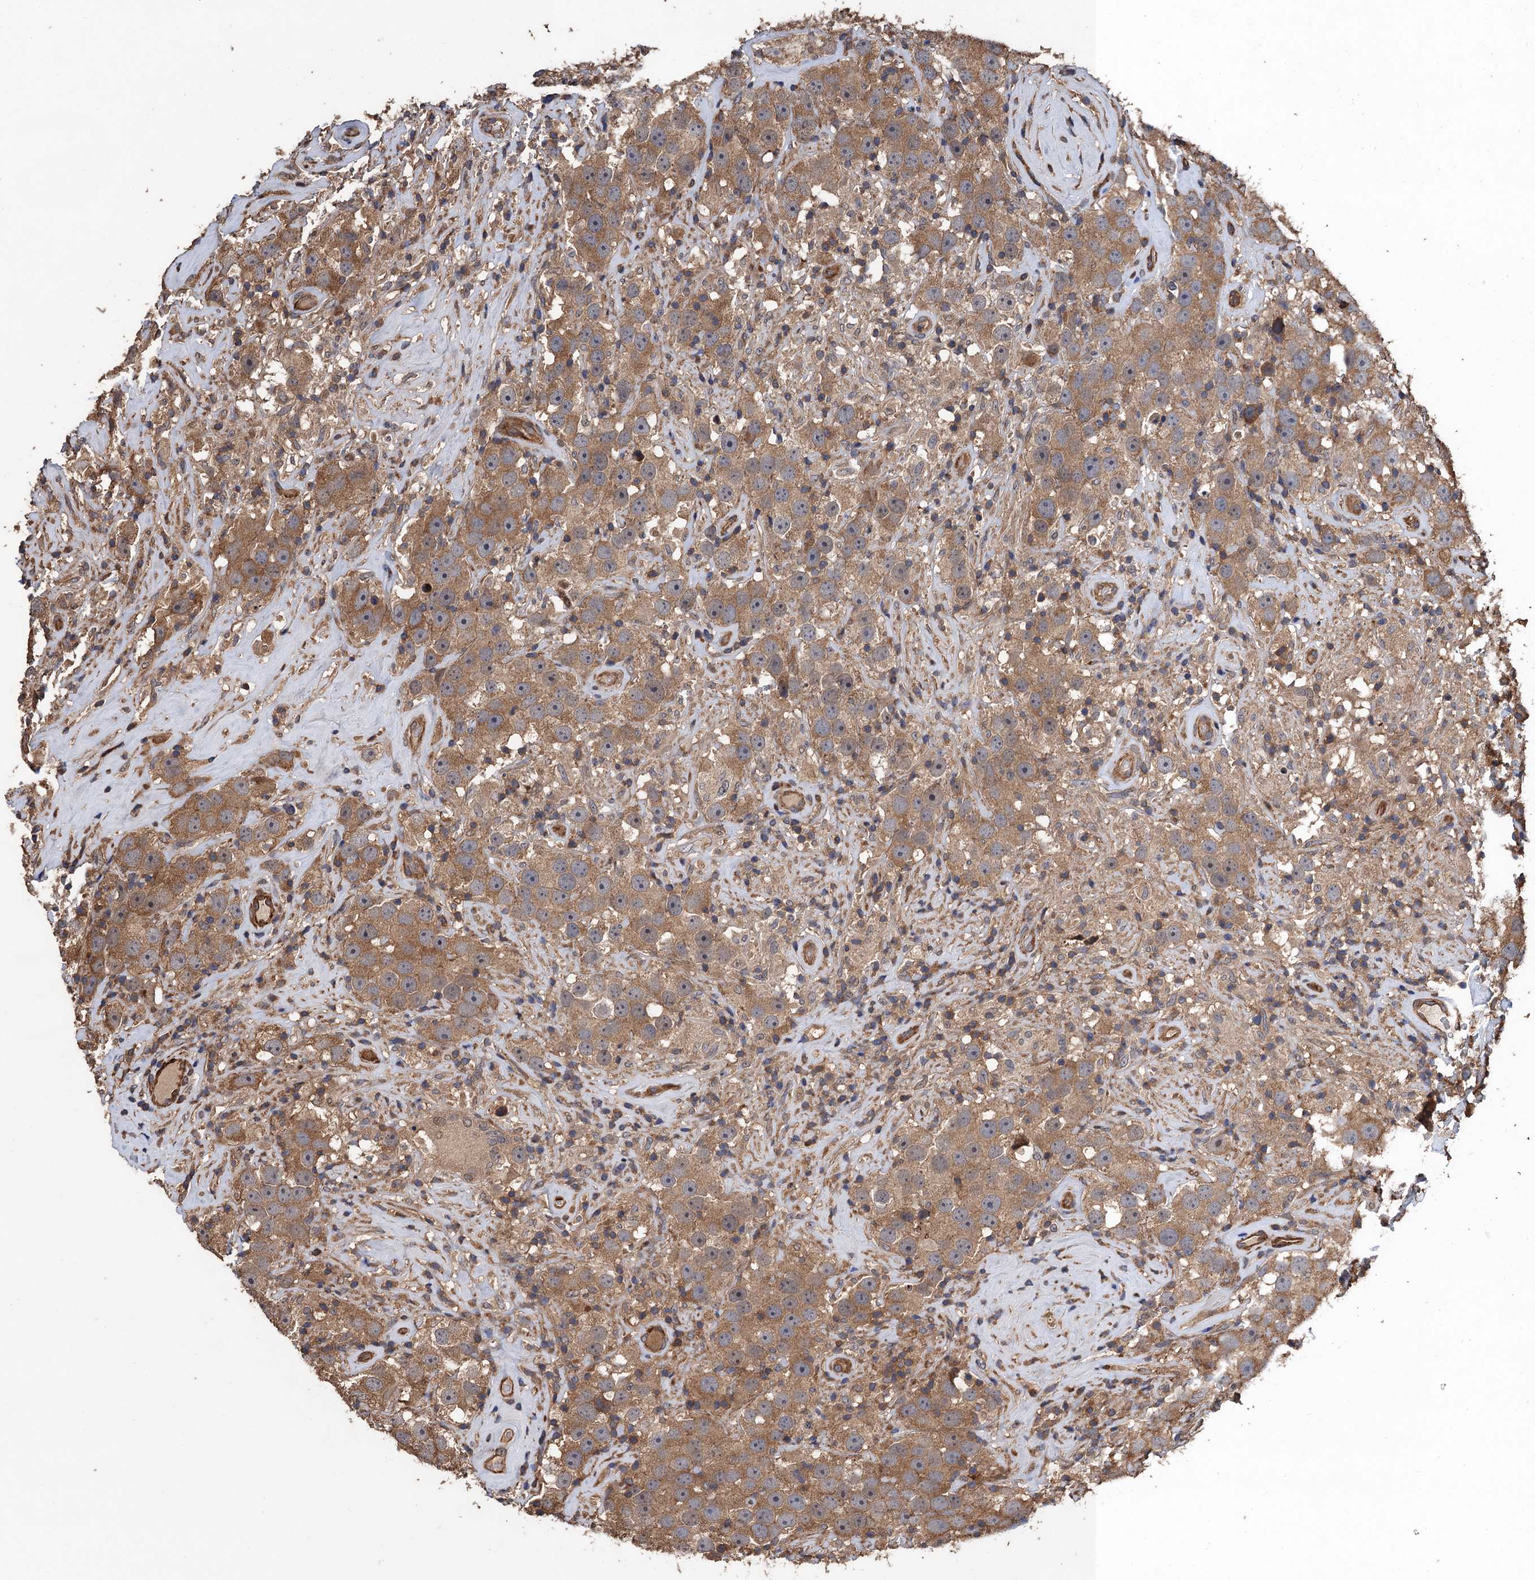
{"staining": {"intensity": "moderate", "quantity": ">75%", "location": "cytoplasmic/membranous"}, "tissue": "testis cancer", "cell_type": "Tumor cells", "image_type": "cancer", "snomed": [{"axis": "morphology", "description": "Seminoma, NOS"}, {"axis": "topography", "description": "Testis"}], "caption": "Testis seminoma stained for a protein (brown) exhibits moderate cytoplasmic/membranous positive staining in approximately >75% of tumor cells.", "gene": "PPP4R1", "patient": {"sex": "male", "age": 49}}